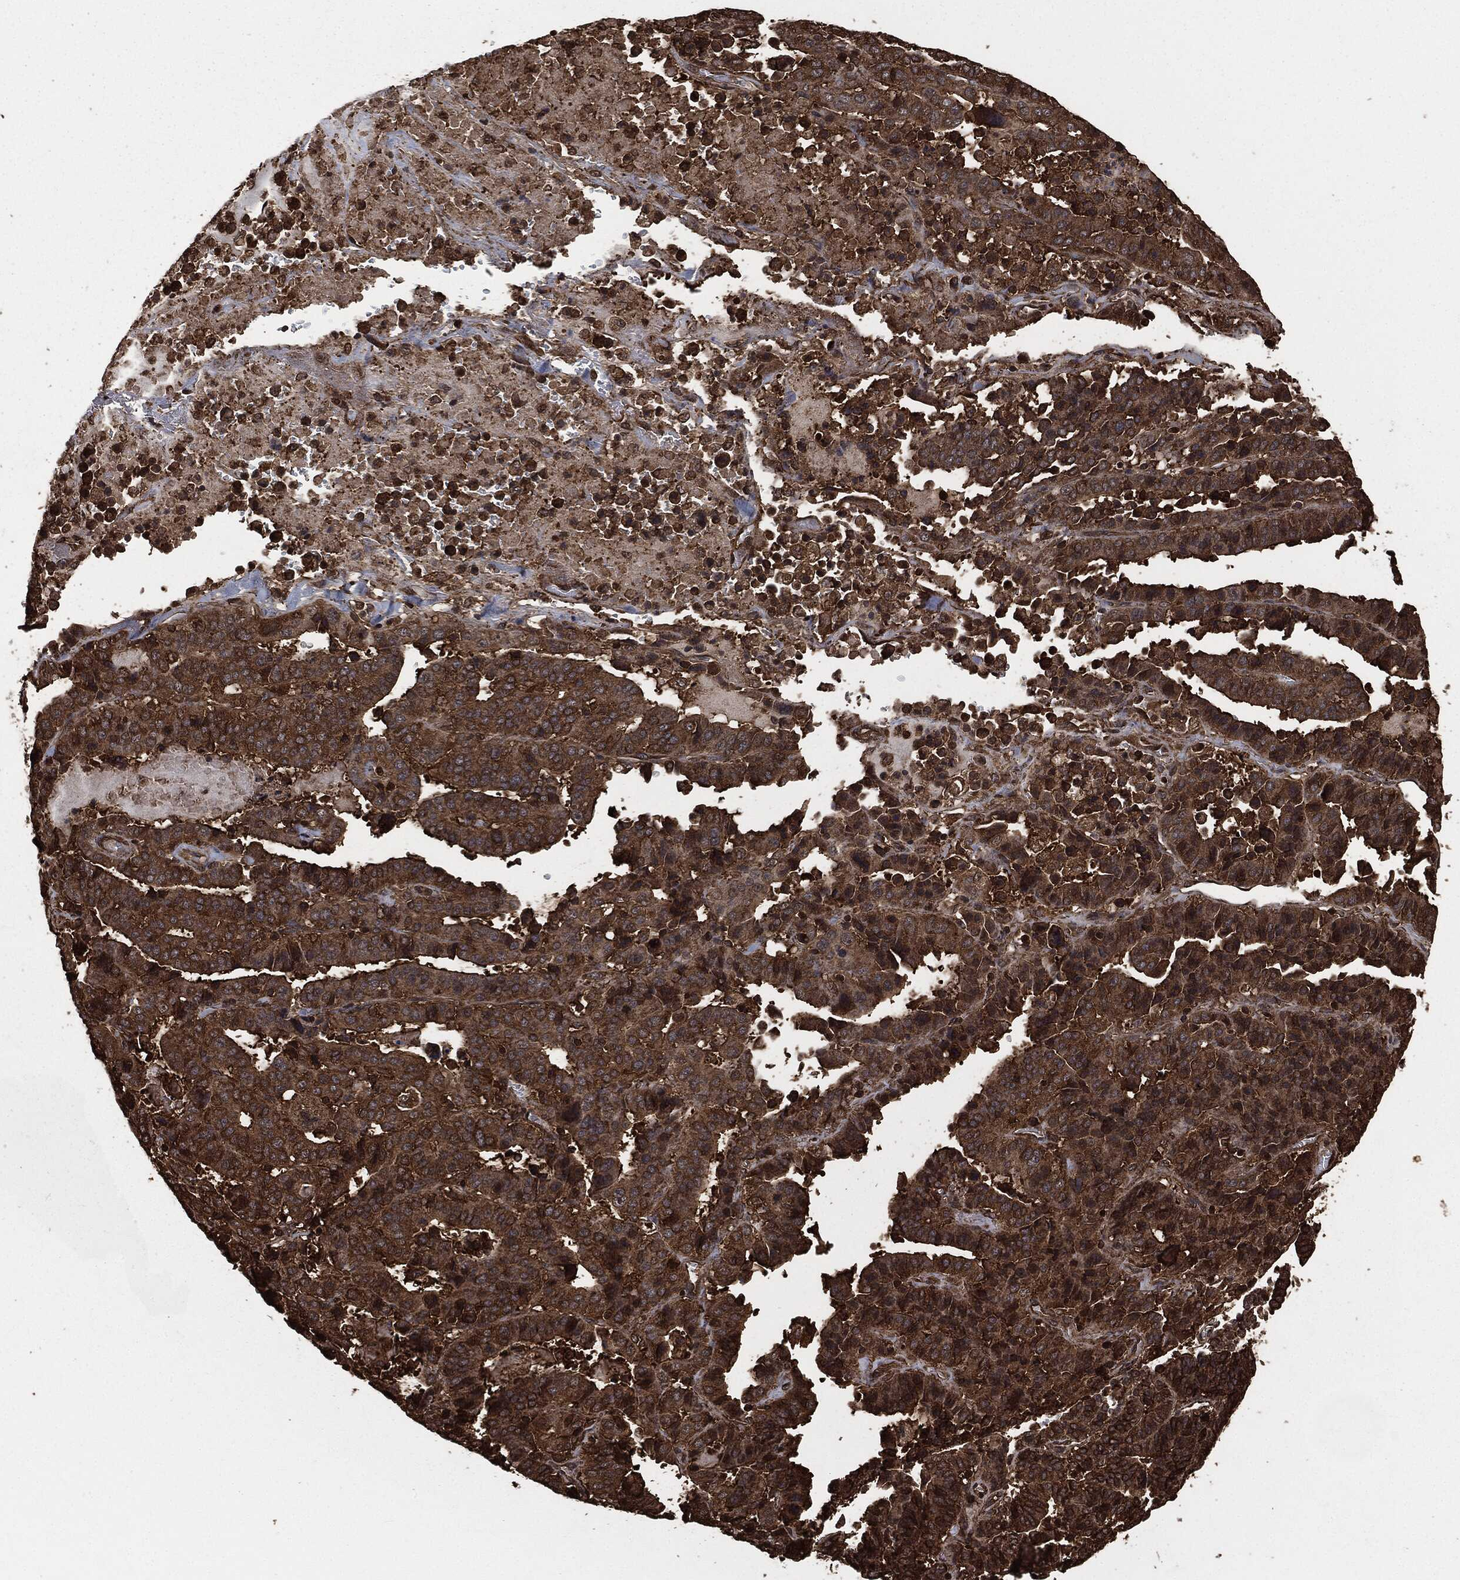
{"staining": {"intensity": "strong", "quantity": ">75%", "location": "cytoplasmic/membranous"}, "tissue": "stomach cancer", "cell_type": "Tumor cells", "image_type": "cancer", "snomed": [{"axis": "morphology", "description": "Adenocarcinoma, NOS"}, {"axis": "topography", "description": "Stomach"}], "caption": "Immunohistochemical staining of adenocarcinoma (stomach) reveals high levels of strong cytoplasmic/membranous expression in approximately >75% of tumor cells. (DAB (3,3'-diaminobenzidine) = brown stain, brightfield microscopy at high magnification).", "gene": "HRAS", "patient": {"sex": "male", "age": 48}}